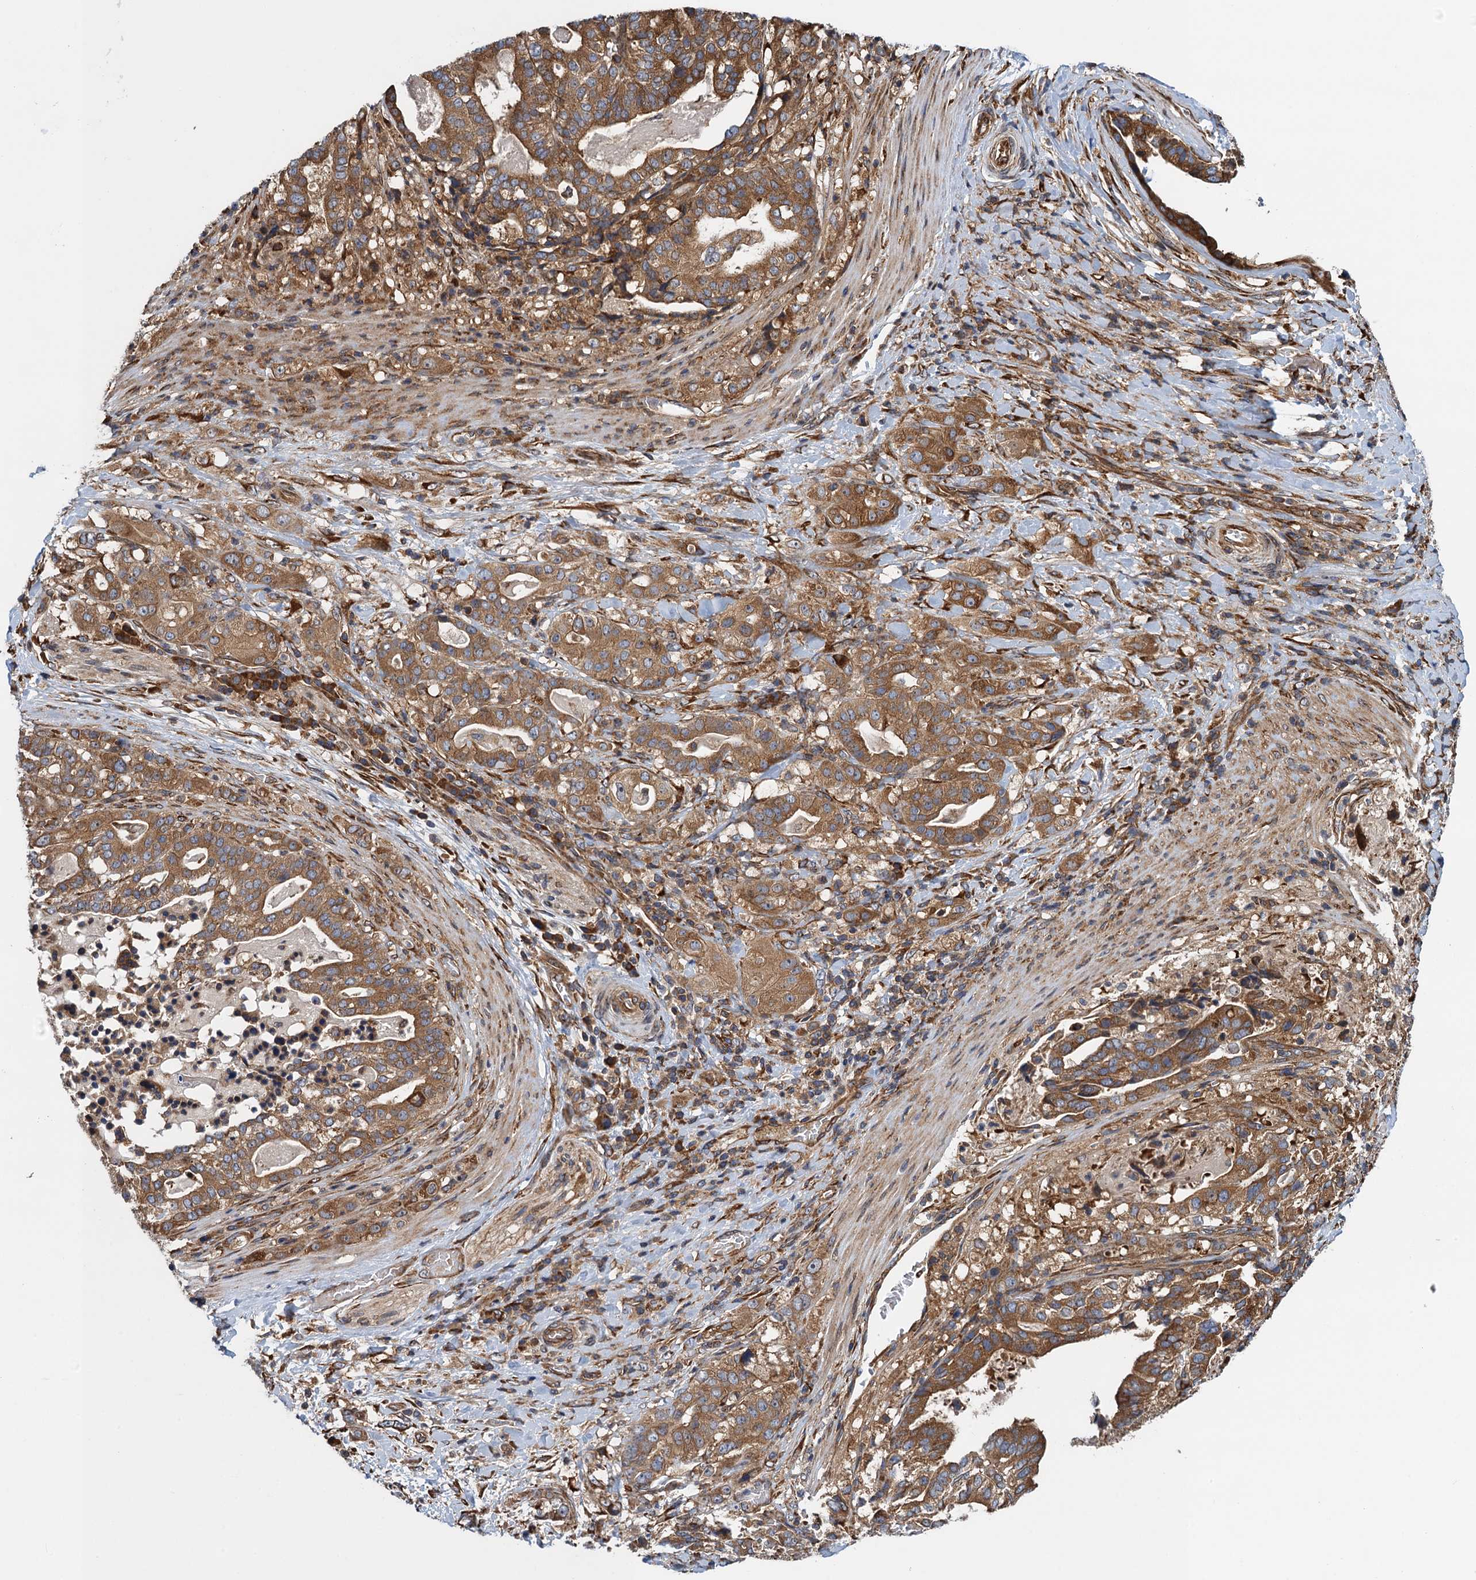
{"staining": {"intensity": "moderate", "quantity": ">75%", "location": "cytoplasmic/membranous"}, "tissue": "stomach cancer", "cell_type": "Tumor cells", "image_type": "cancer", "snomed": [{"axis": "morphology", "description": "Adenocarcinoma, NOS"}, {"axis": "topography", "description": "Stomach"}], "caption": "An immunohistochemistry image of tumor tissue is shown. Protein staining in brown labels moderate cytoplasmic/membranous positivity in stomach cancer (adenocarcinoma) within tumor cells.", "gene": "MDM1", "patient": {"sex": "male", "age": 48}}